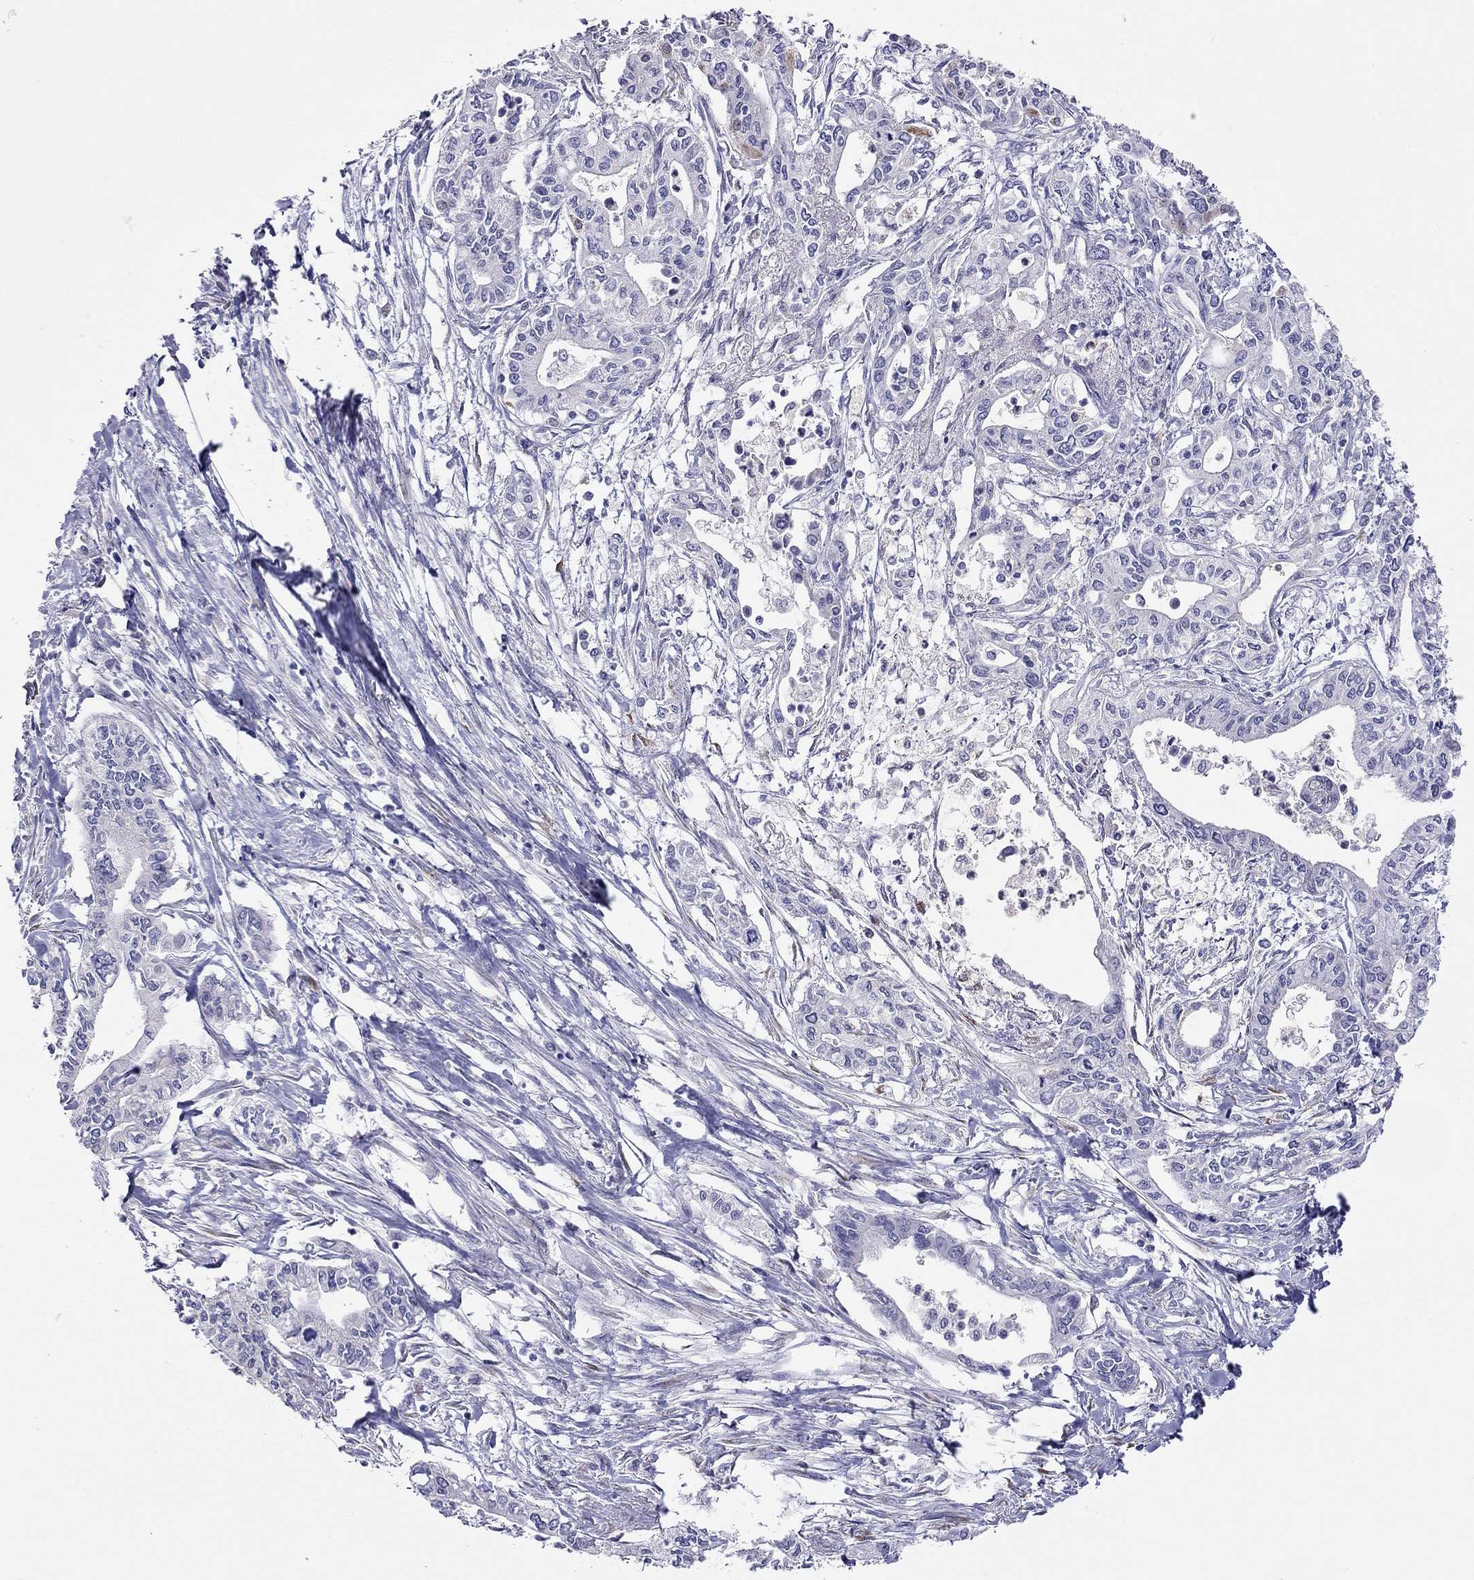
{"staining": {"intensity": "negative", "quantity": "none", "location": "none"}, "tissue": "pancreatic cancer", "cell_type": "Tumor cells", "image_type": "cancer", "snomed": [{"axis": "morphology", "description": "Adenocarcinoma, NOS"}, {"axis": "topography", "description": "Pancreas"}], "caption": "High power microscopy photomicrograph of an immunohistochemistry image of adenocarcinoma (pancreatic), revealing no significant expression in tumor cells.", "gene": "SLC46A2", "patient": {"sex": "male", "age": 60}}